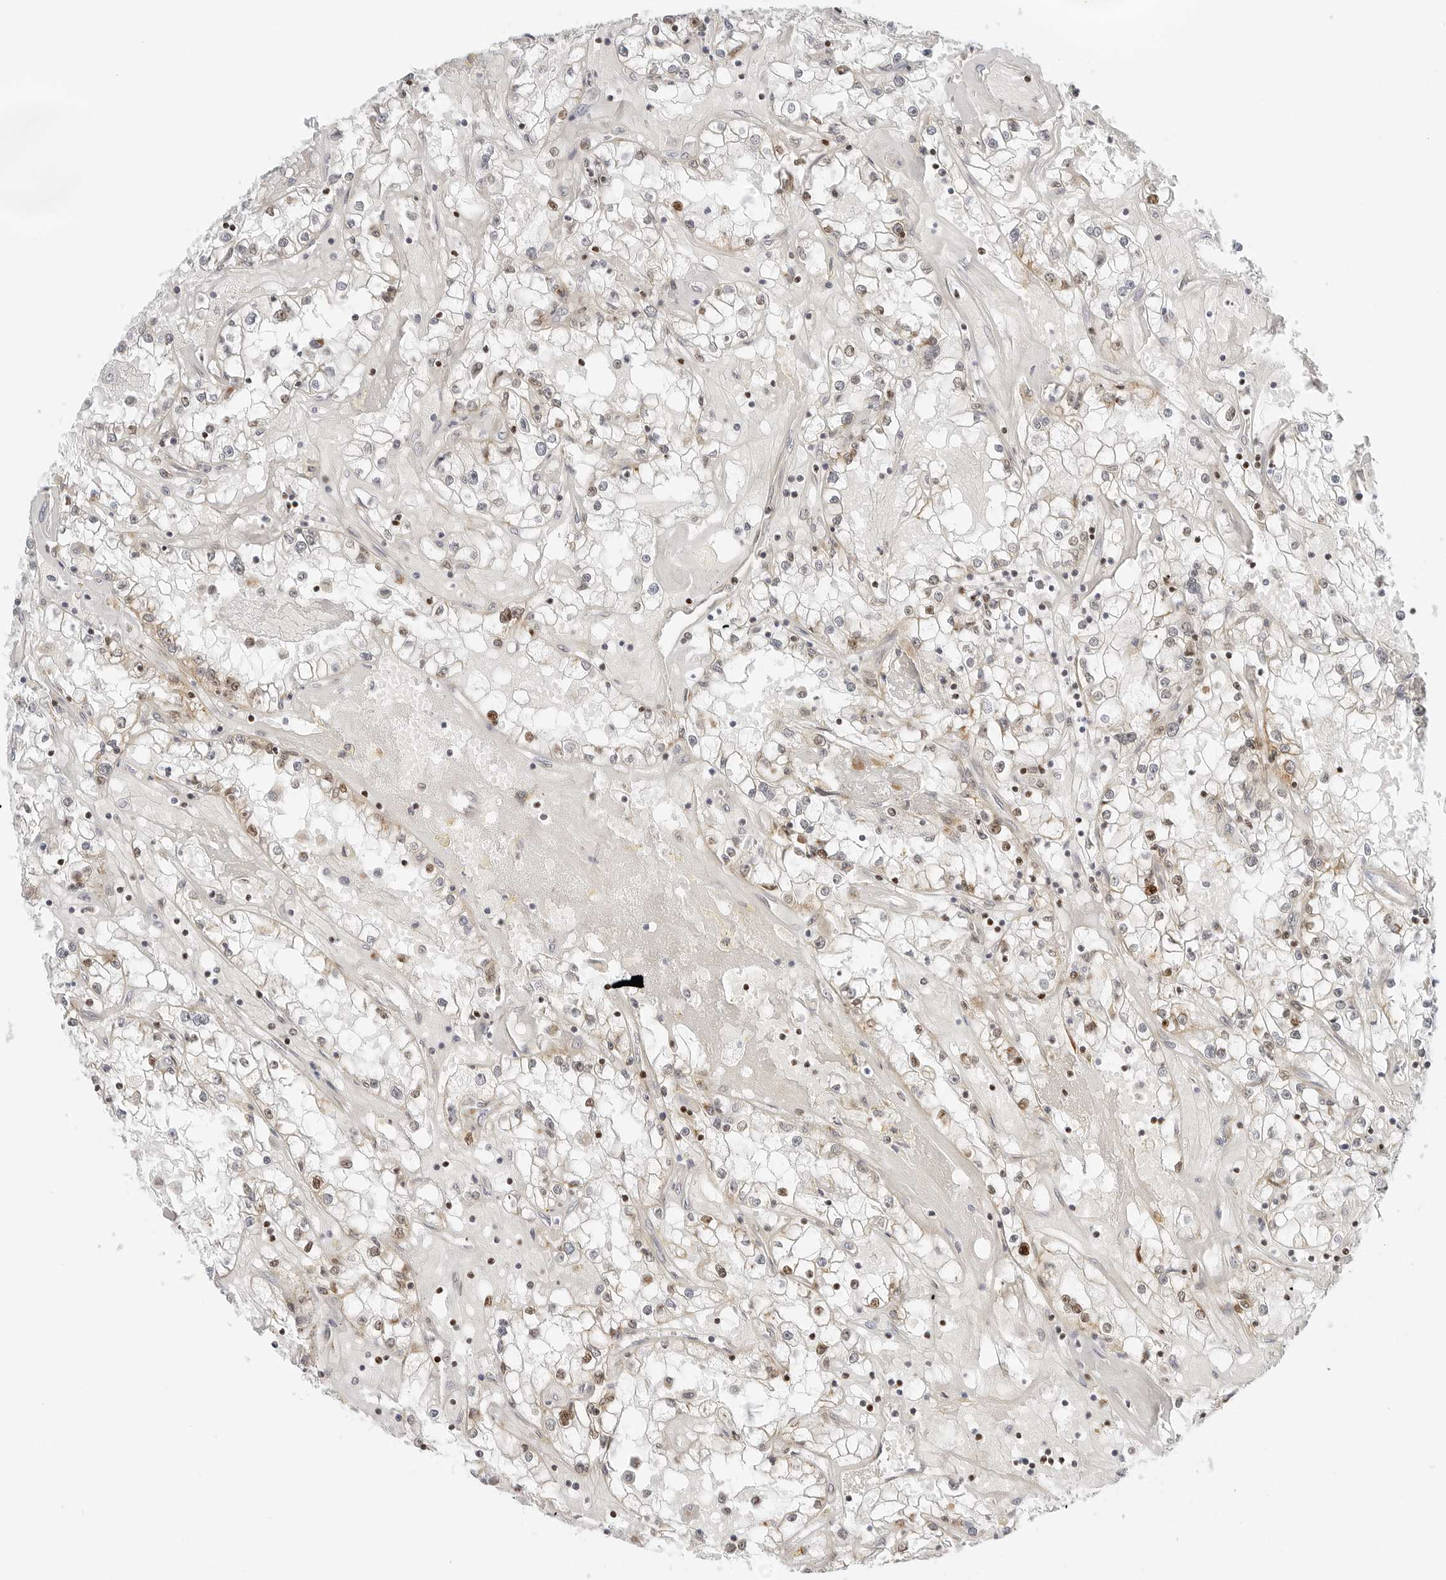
{"staining": {"intensity": "weak", "quantity": "25%-75%", "location": "nuclear"}, "tissue": "renal cancer", "cell_type": "Tumor cells", "image_type": "cancer", "snomed": [{"axis": "morphology", "description": "Adenocarcinoma, NOS"}, {"axis": "topography", "description": "Kidney"}], "caption": "A high-resolution histopathology image shows immunohistochemistry (IHC) staining of renal cancer (adenocarcinoma), which shows weak nuclear positivity in about 25%-75% of tumor cells. The protein is shown in brown color, while the nuclei are stained blue.", "gene": "RIMKLA", "patient": {"sex": "male", "age": 56}}